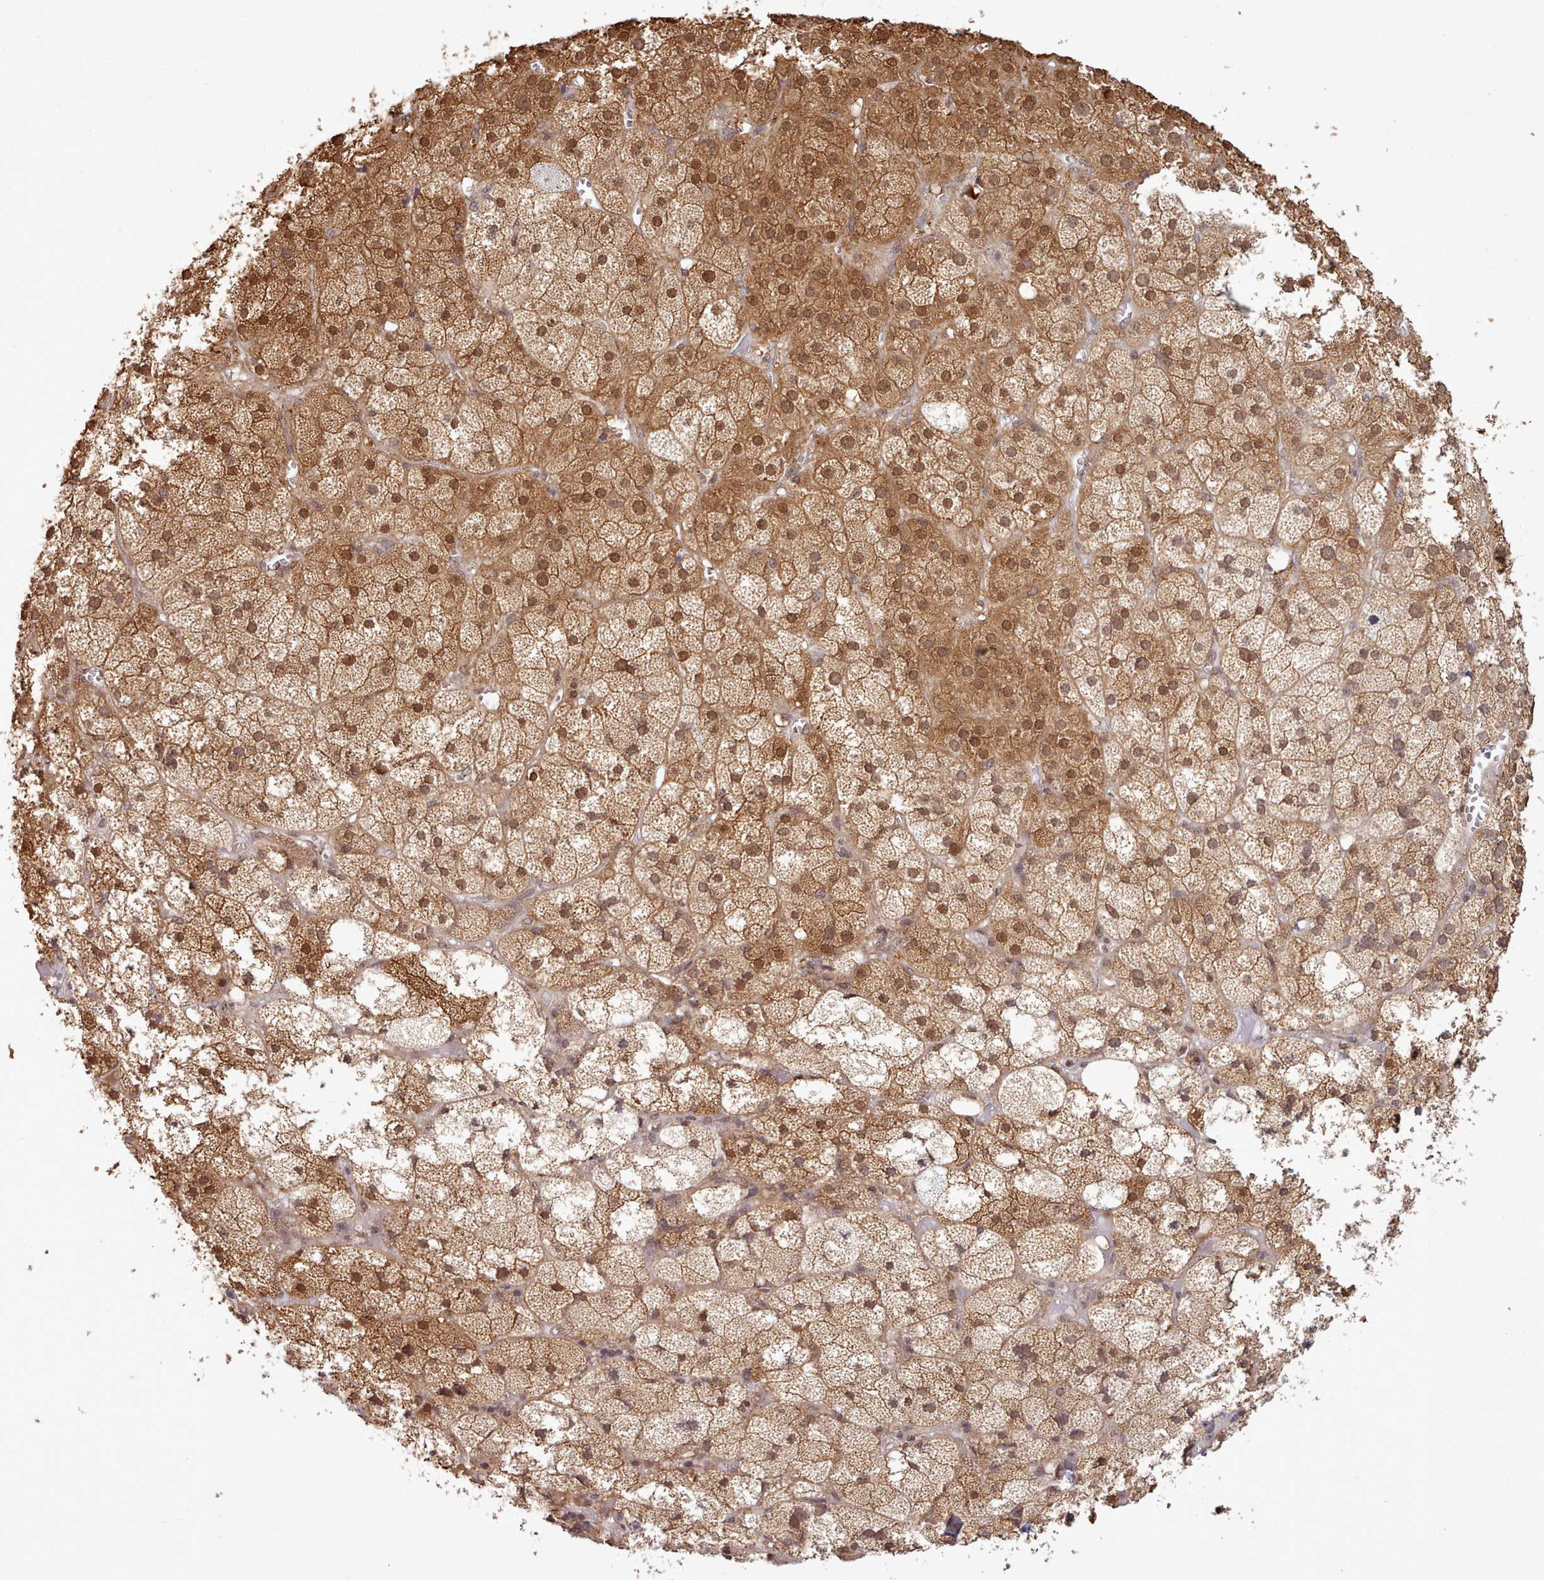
{"staining": {"intensity": "moderate", "quantity": ">75%", "location": "cytoplasmic/membranous,nuclear"}, "tissue": "adrenal gland", "cell_type": "Glandular cells", "image_type": "normal", "snomed": [{"axis": "morphology", "description": "Normal tissue, NOS"}, {"axis": "topography", "description": "Adrenal gland"}], "caption": "Immunohistochemistry (IHC) histopathology image of unremarkable adrenal gland: human adrenal gland stained using immunohistochemistry reveals medium levels of moderate protein expression localized specifically in the cytoplasmic/membranous,nuclear of glandular cells, appearing as a cytoplasmic/membranous,nuclear brown color.", "gene": "ARL17A", "patient": {"sex": "female", "age": 61}}